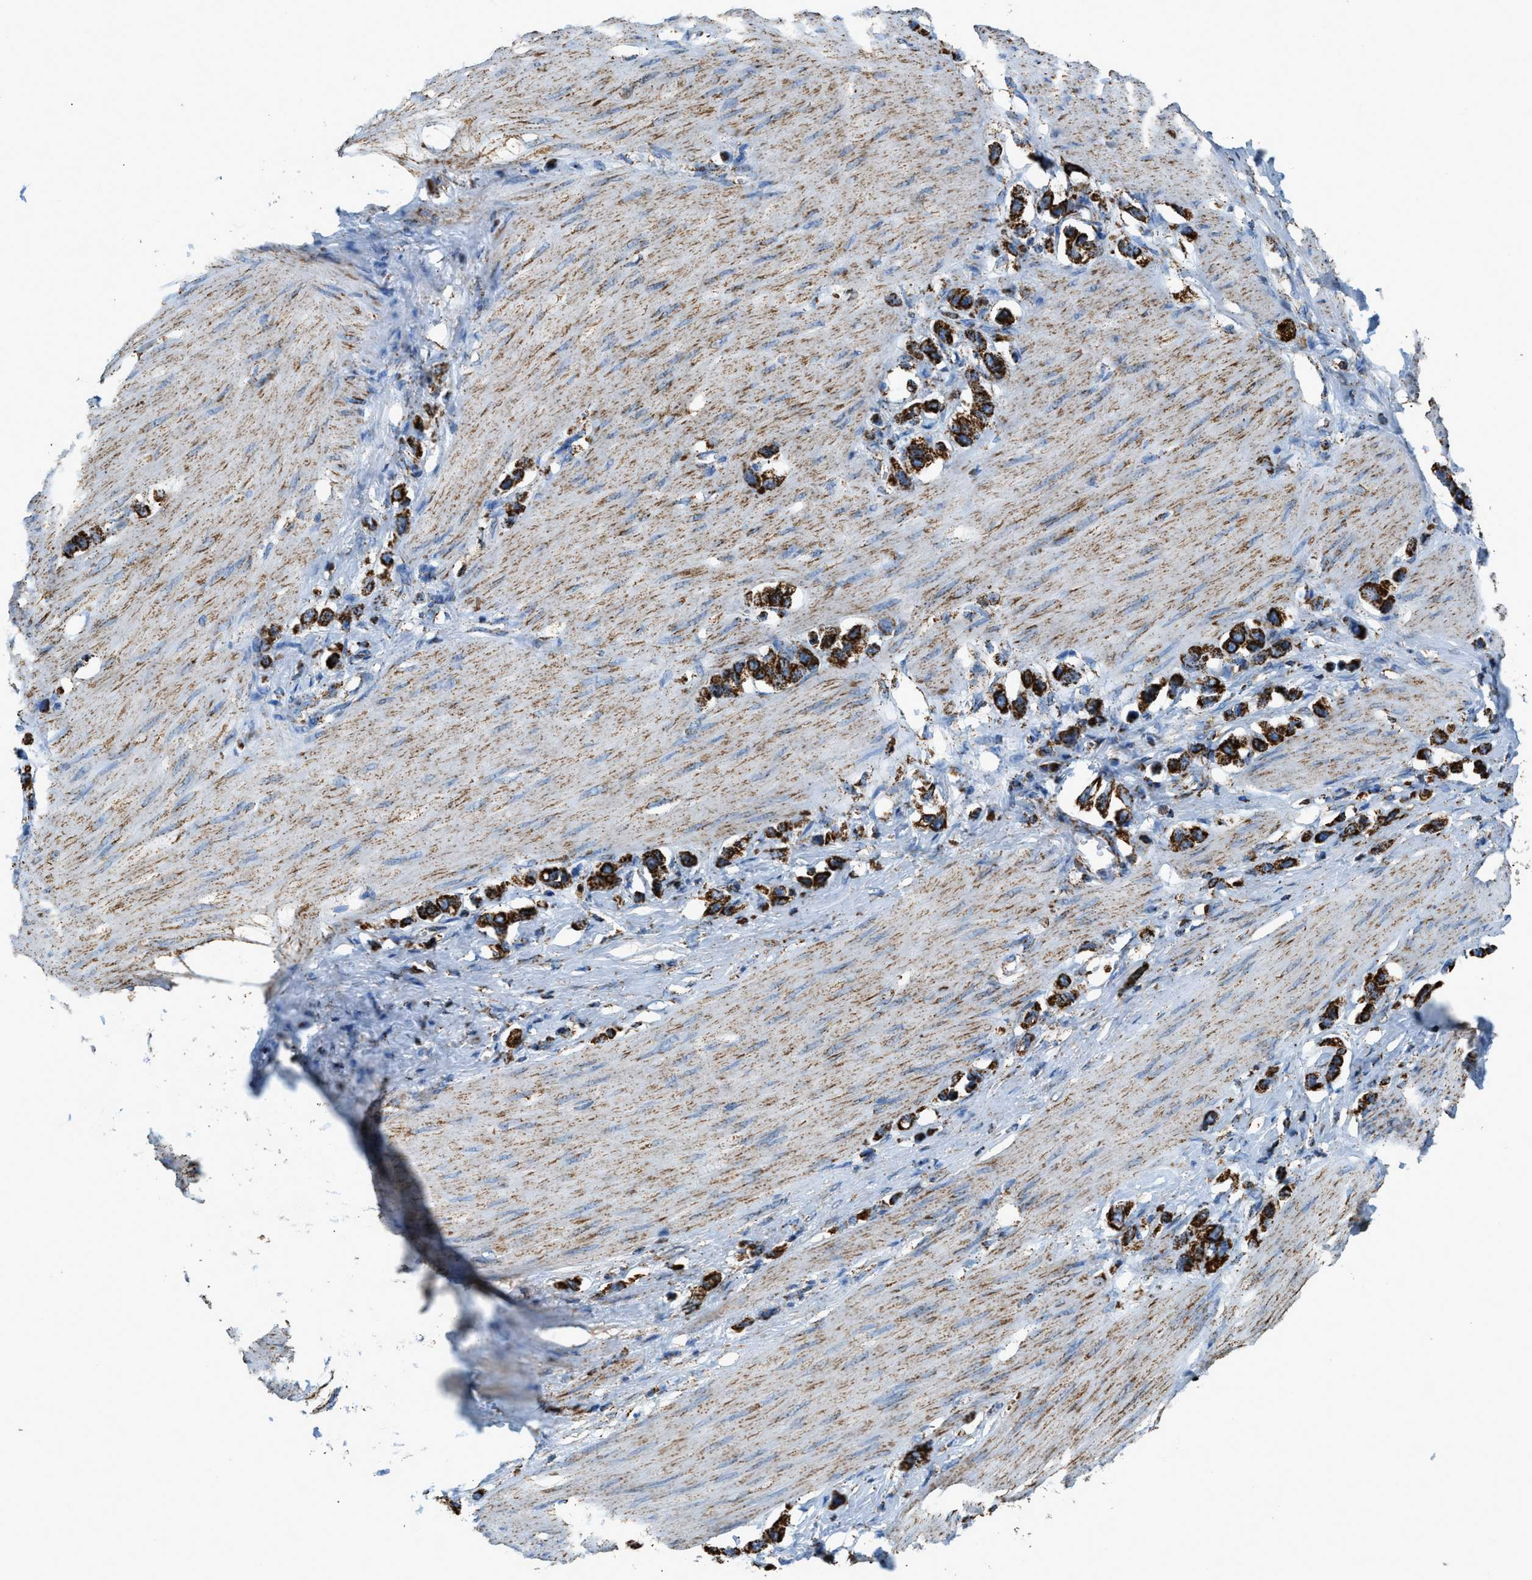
{"staining": {"intensity": "strong", "quantity": ">75%", "location": "cytoplasmic/membranous"}, "tissue": "stomach cancer", "cell_type": "Tumor cells", "image_type": "cancer", "snomed": [{"axis": "morphology", "description": "Adenocarcinoma, NOS"}, {"axis": "topography", "description": "Stomach"}], "caption": "An immunohistochemistry image of neoplastic tissue is shown. Protein staining in brown highlights strong cytoplasmic/membranous positivity in stomach cancer (adenocarcinoma) within tumor cells.", "gene": "ETFB", "patient": {"sex": "female", "age": 65}}